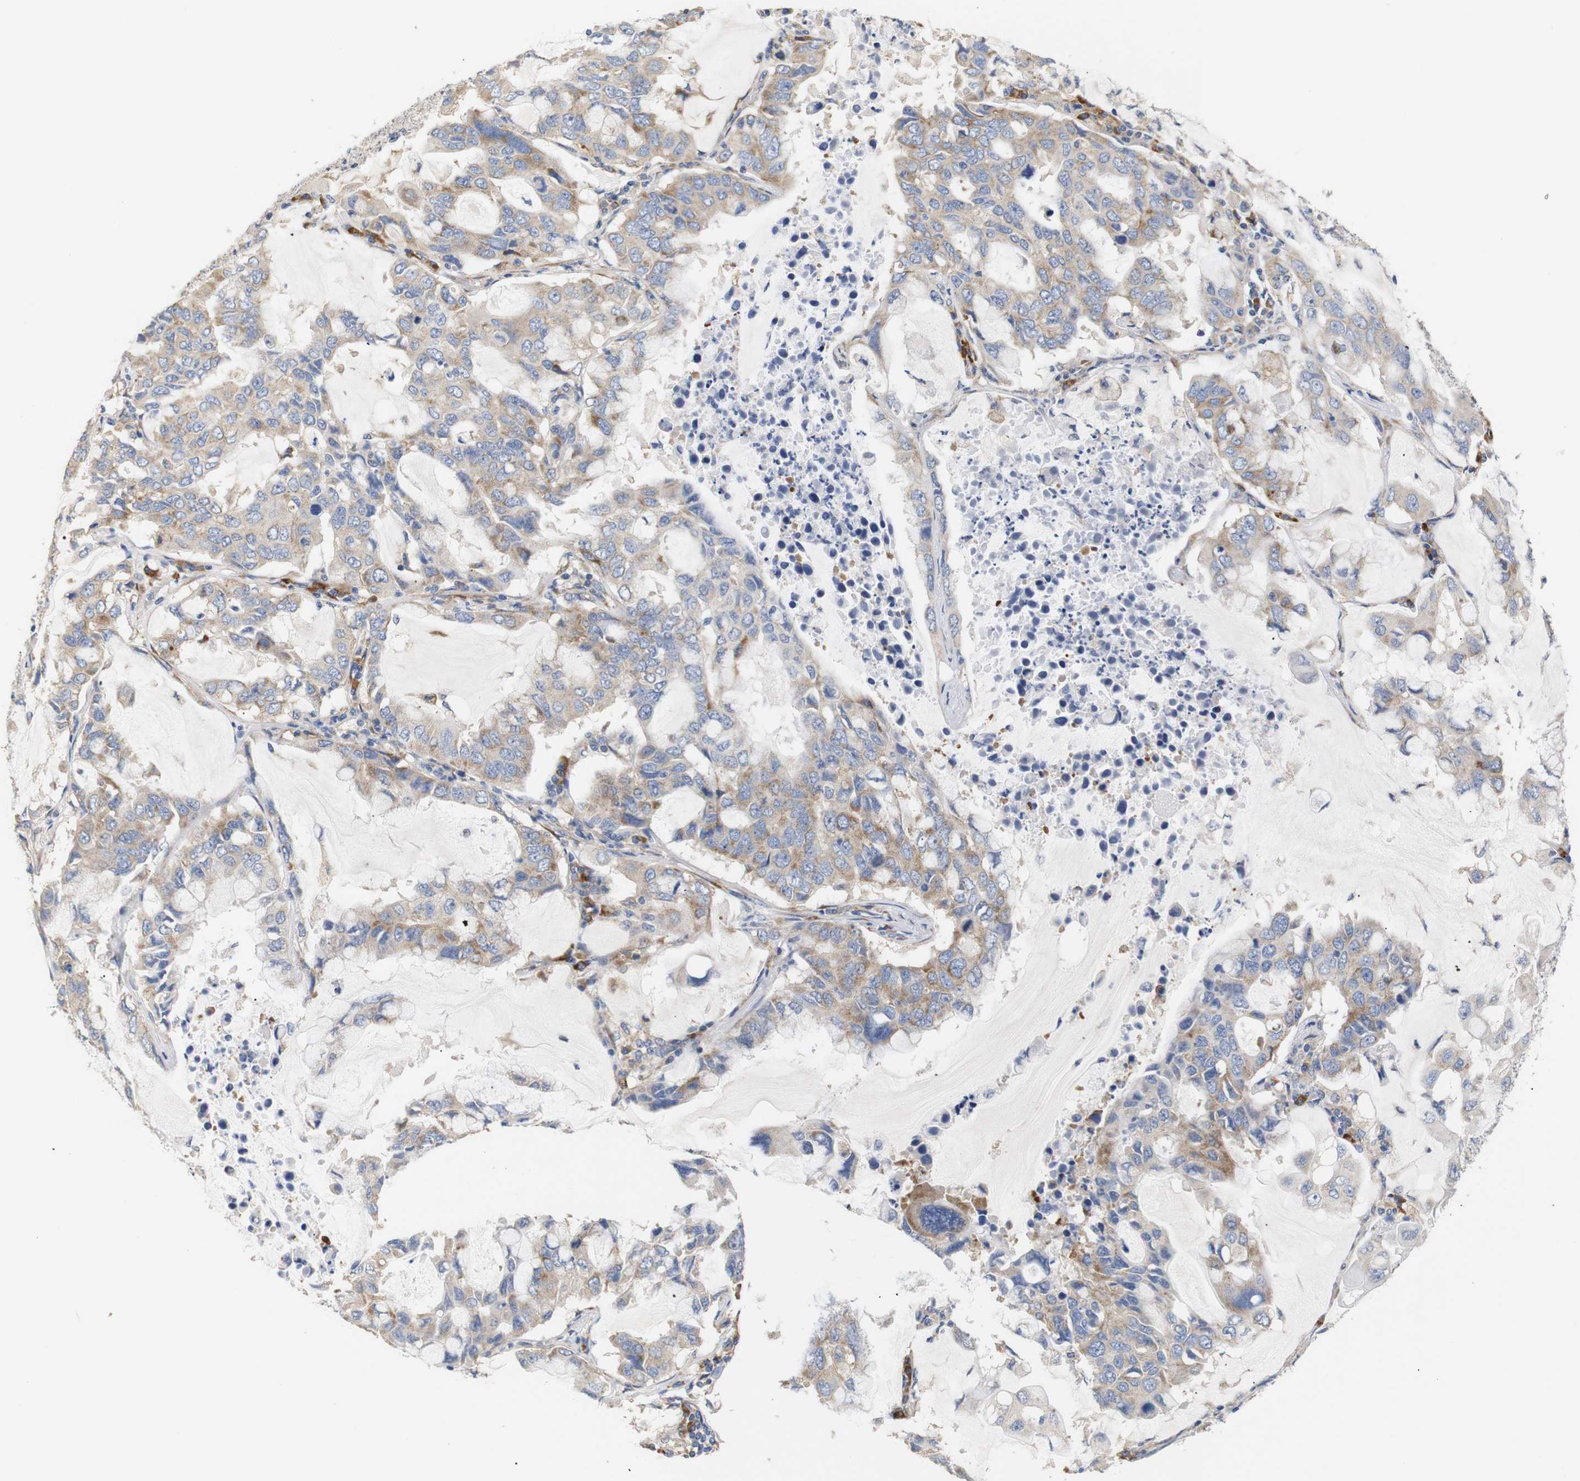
{"staining": {"intensity": "moderate", "quantity": ">75%", "location": "cytoplasmic/membranous"}, "tissue": "lung cancer", "cell_type": "Tumor cells", "image_type": "cancer", "snomed": [{"axis": "morphology", "description": "Adenocarcinoma, NOS"}, {"axis": "topography", "description": "Lung"}], "caption": "Protein staining by IHC demonstrates moderate cytoplasmic/membranous staining in approximately >75% of tumor cells in lung adenocarcinoma.", "gene": "TRIM5", "patient": {"sex": "male", "age": 64}}